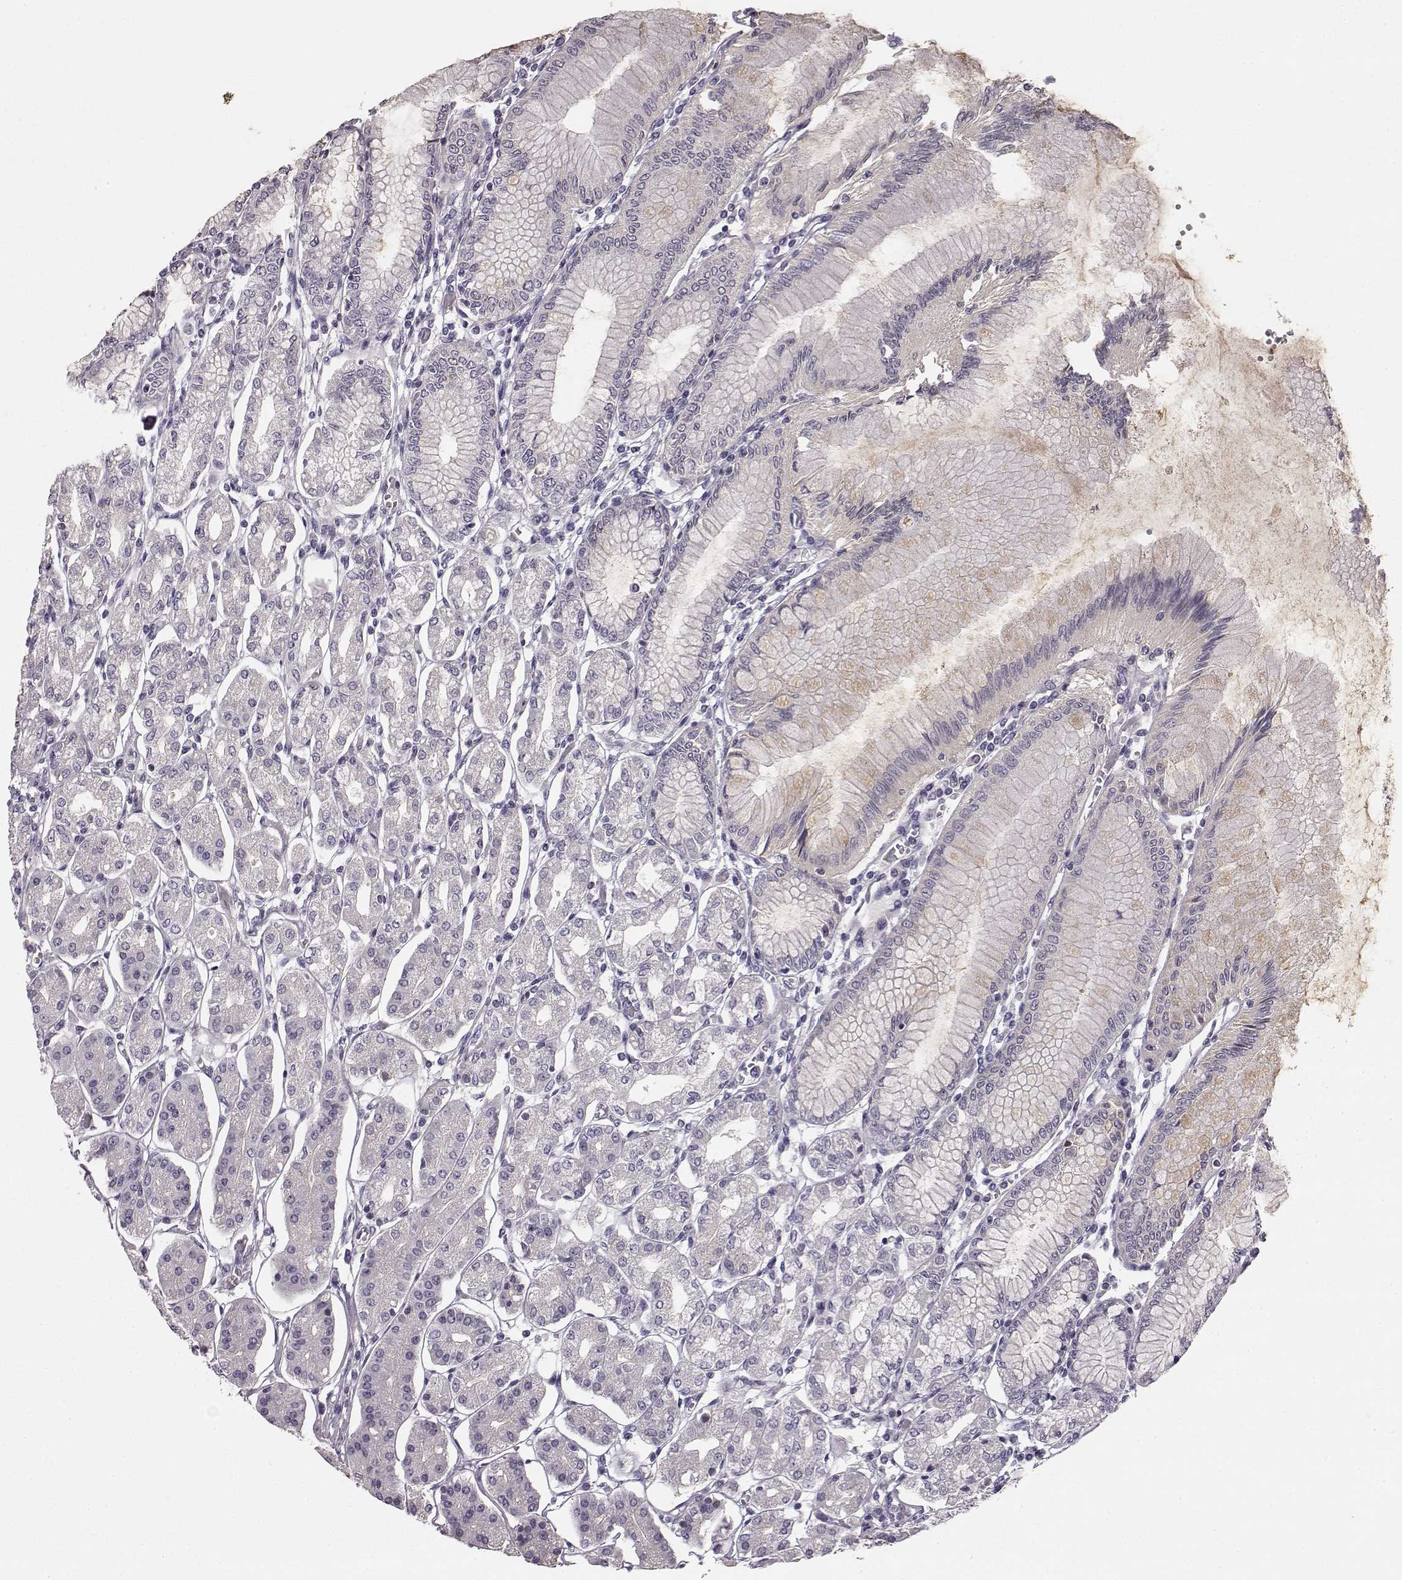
{"staining": {"intensity": "negative", "quantity": "none", "location": "none"}, "tissue": "stomach", "cell_type": "Glandular cells", "image_type": "normal", "snomed": [{"axis": "morphology", "description": "Normal tissue, NOS"}, {"axis": "topography", "description": "Skeletal muscle"}, {"axis": "topography", "description": "Stomach"}], "caption": "DAB immunohistochemical staining of benign stomach displays no significant staining in glandular cells.", "gene": "KRT81", "patient": {"sex": "female", "age": 57}}